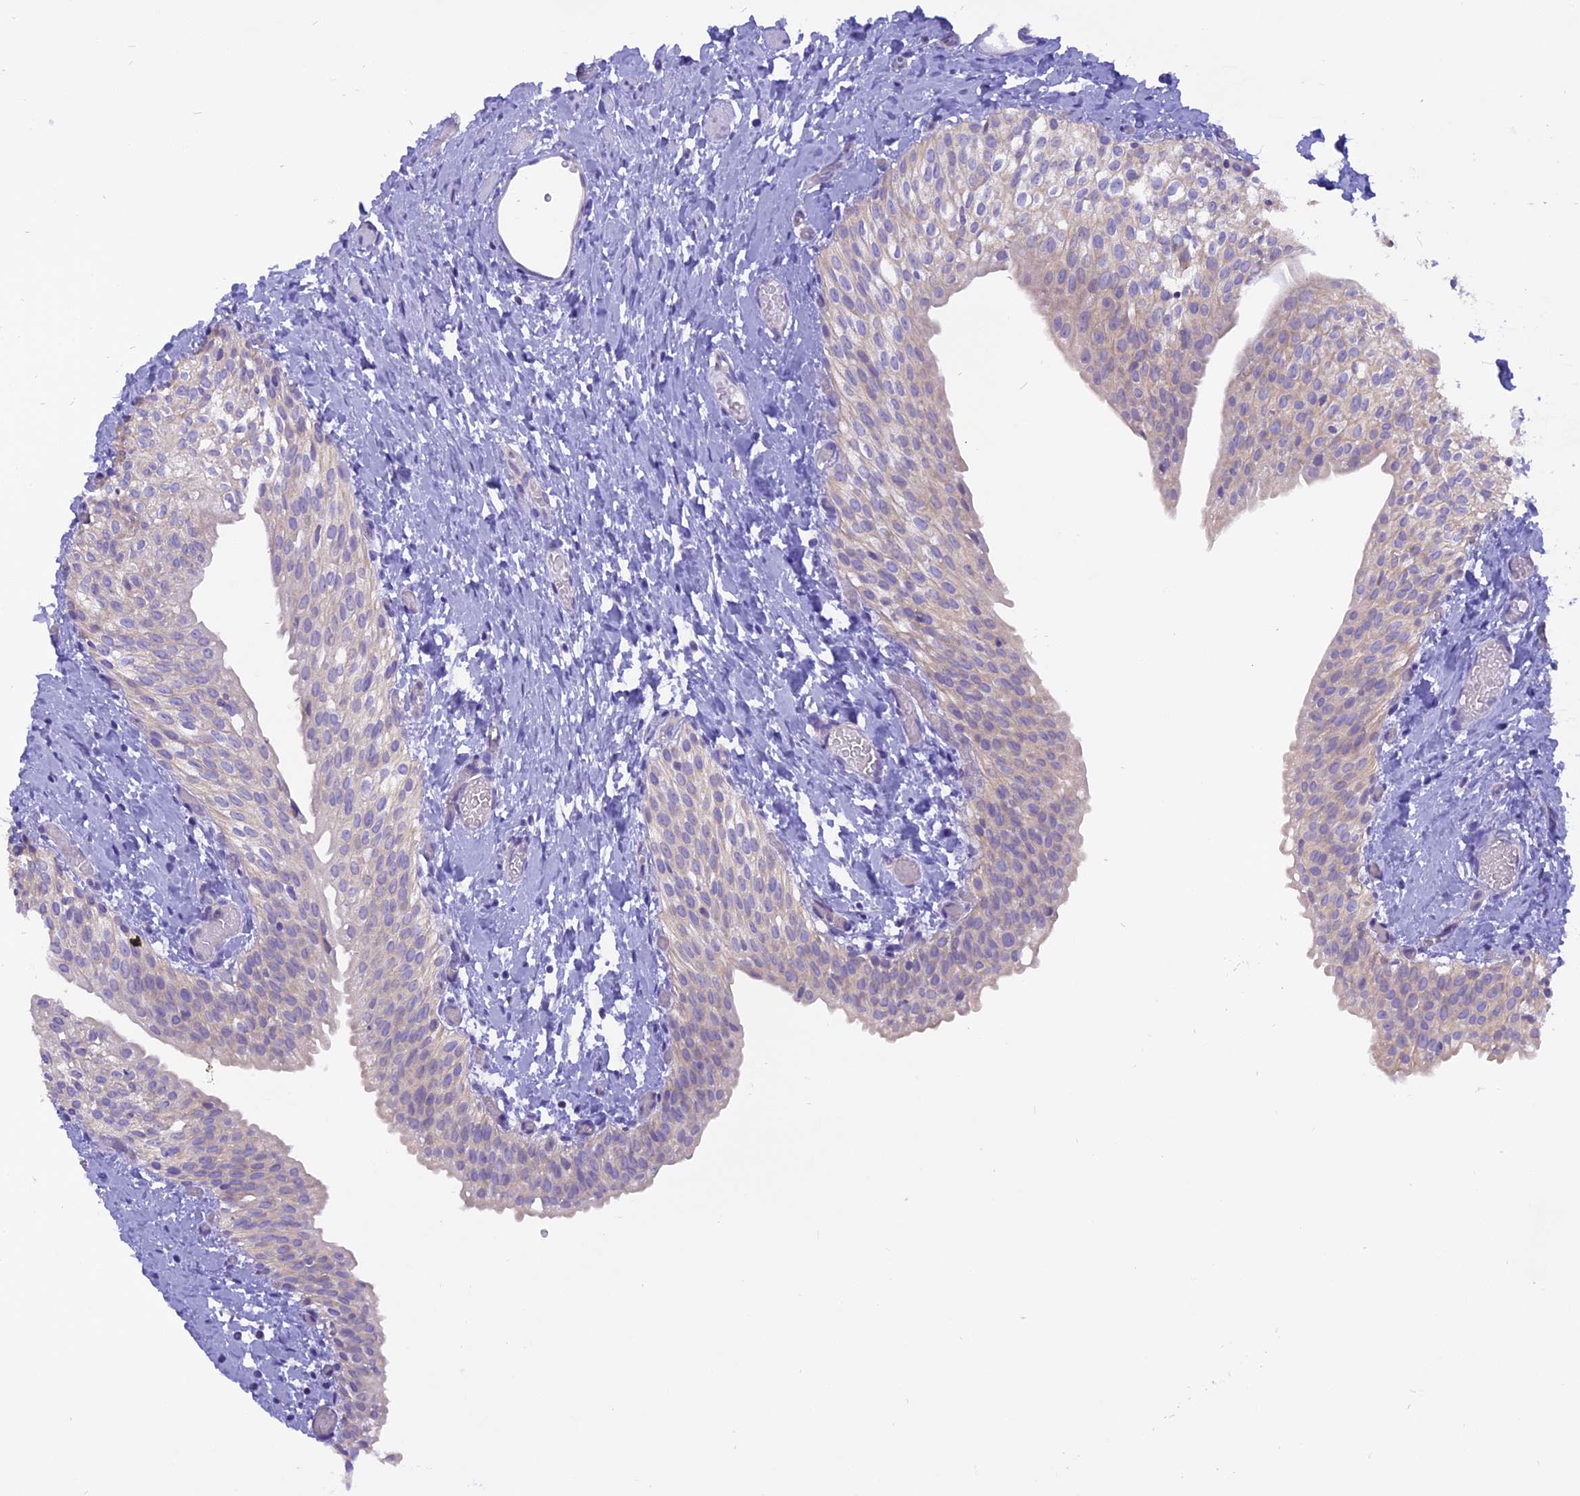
{"staining": {"intensity": "weak", "quantity": "<25%", "location": "cytoplasmic/membranous"}, "tissue": "urinary bladder", "cell_type": "Urothelial cells", "image_type": "normal", "snomed": [{"axis": "morphology", "description": "Normal tissue, NOS"}, {"axis": "topography", "description": "Urinary bladder"}], "caption": "Immunohistochemical staining of normal urinary bladder shows no significant positivity in urothelial cells. (DAB immunohistochemistry, high magnification).", "gene": "TRIM3", "patient": {"sex": "male", "age": 1}}